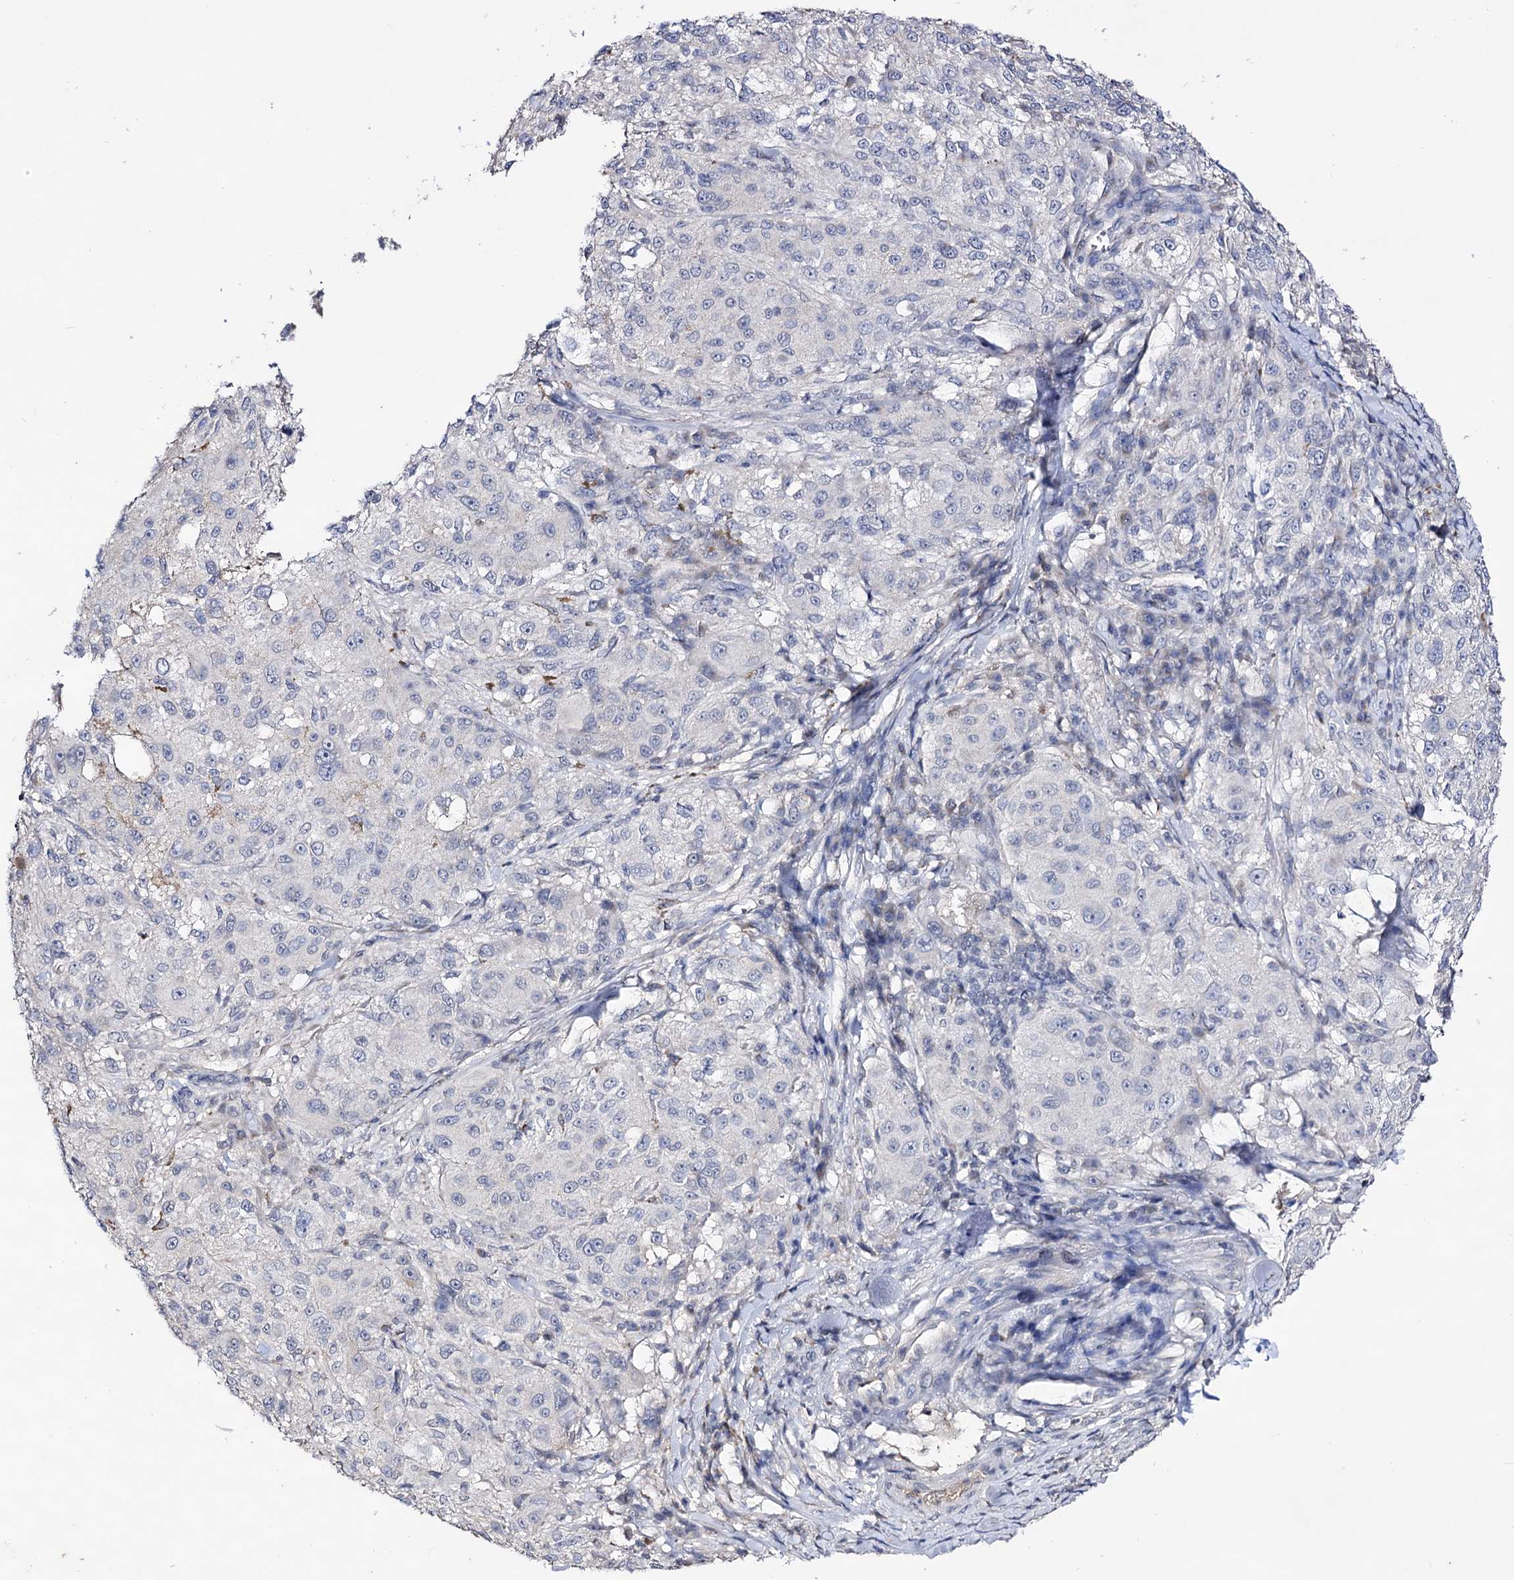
{"staining": {"intensity": "negative", "quantity": "none", "location": "none"}, "tissue": "melanoma", "cell_type": "Tumor cells", "image_type": "cancer", "snomed": [{"axis": "morphology", "description": "Necrosis, NOS"}, {"axis": "morphology", "description": "Malignant melanoma, NOS"}, {"axis": "topography", "description": "Skin"}], "caption": "The micrograph demonstrates no staining of tumor cells in melanoma.", "gene": "PLIN1", "patient": {"sex": "female", "age": 87}}